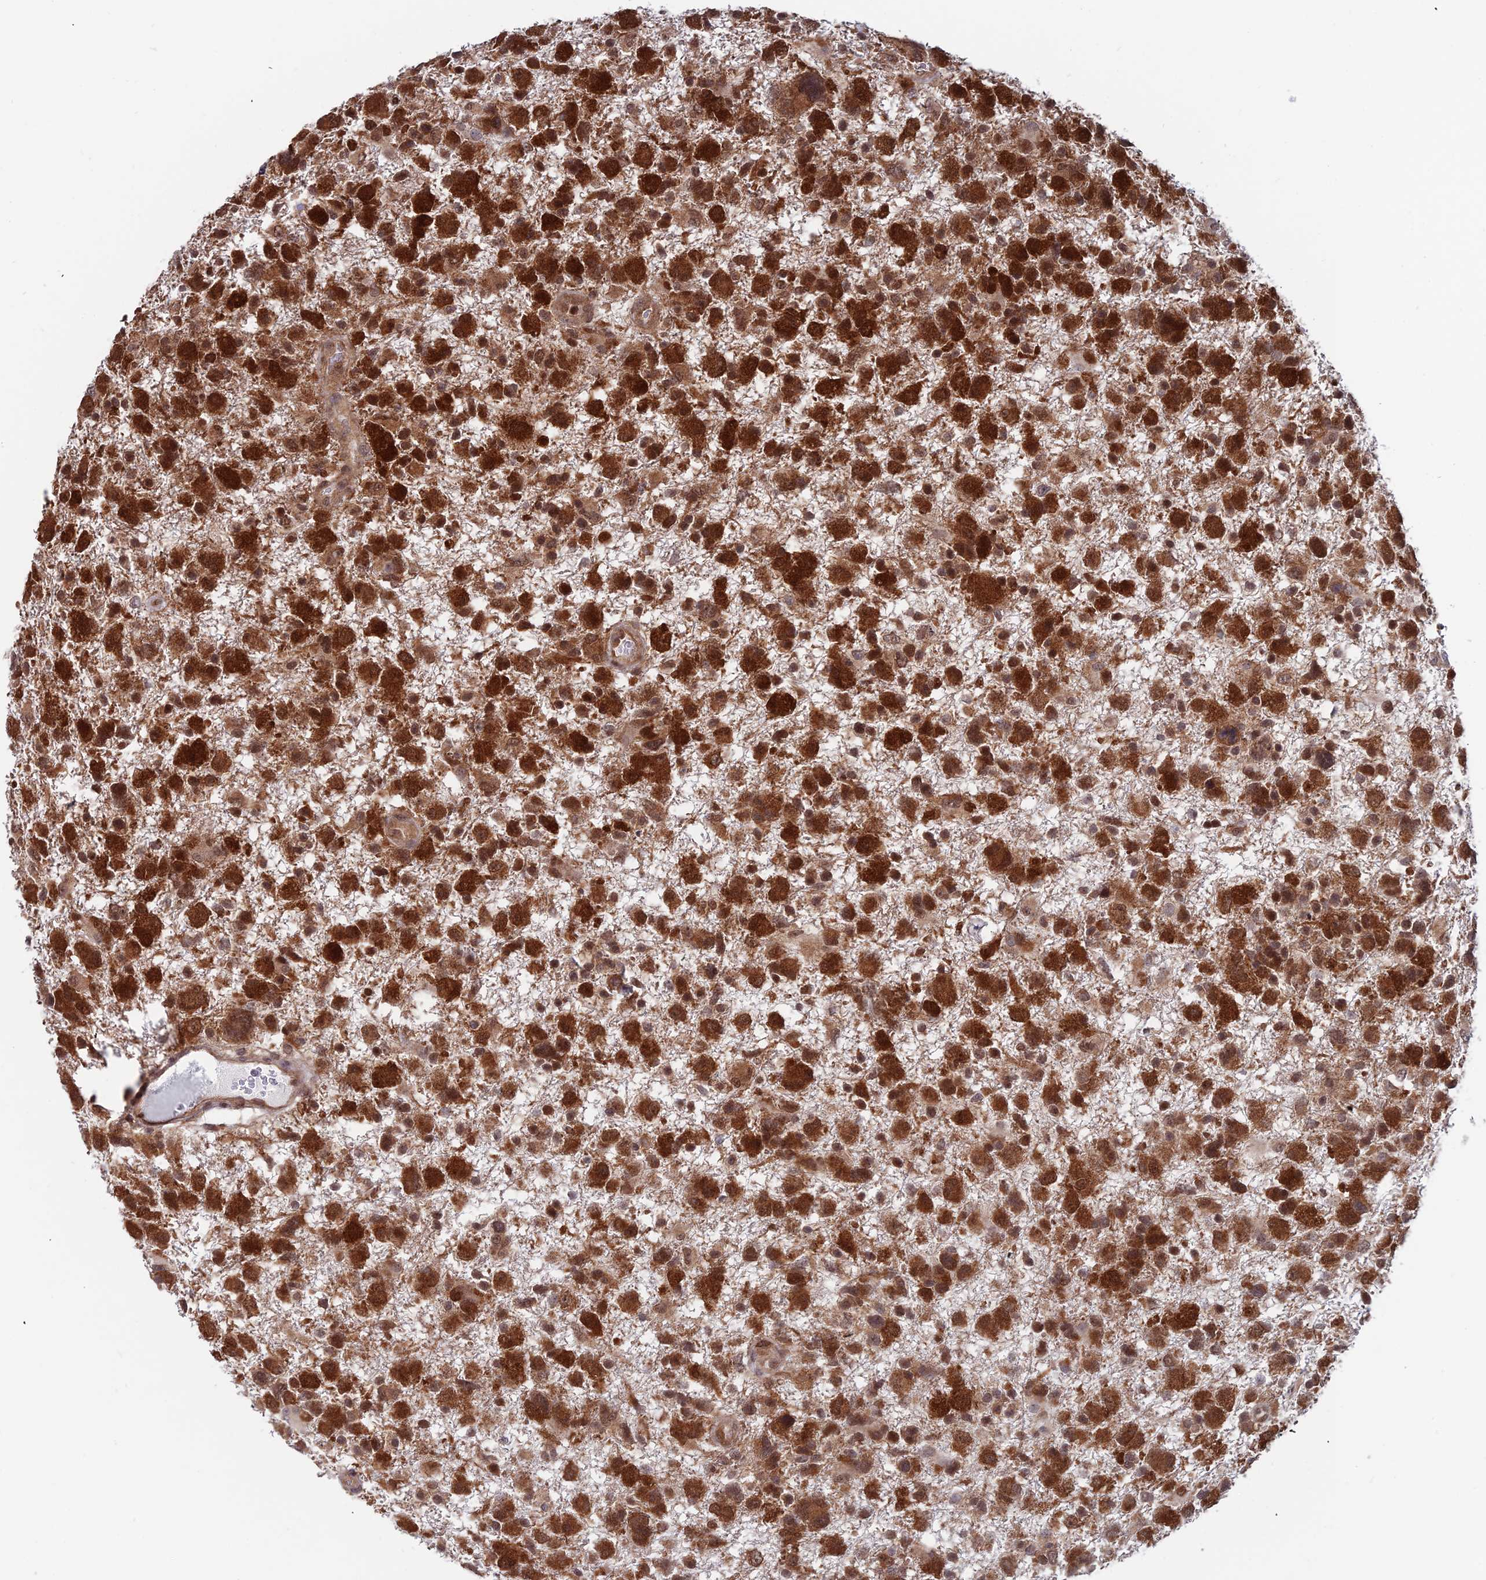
{"staining": {"intensity": "strong", "quantity": ">75%", "location": "cytoplasmic/membranous,nuclear"}, "tissue": "glioma", "cell_type": "Tumor cells", "image_type": "cancer", "snomed": [{"axis": "morphology", "description": "Glioma, malignant, High grade"}, {"axis": "topography", "description": "Brain"}], "caption": "Immunohistochemical staining of human glioma displays high levels of strong cytoplasmic/membranous and nuclear staining in approximately >75% of tumor cells.", "gene": "IGBP1", "patient": {"sex": "male", "age": 61}}